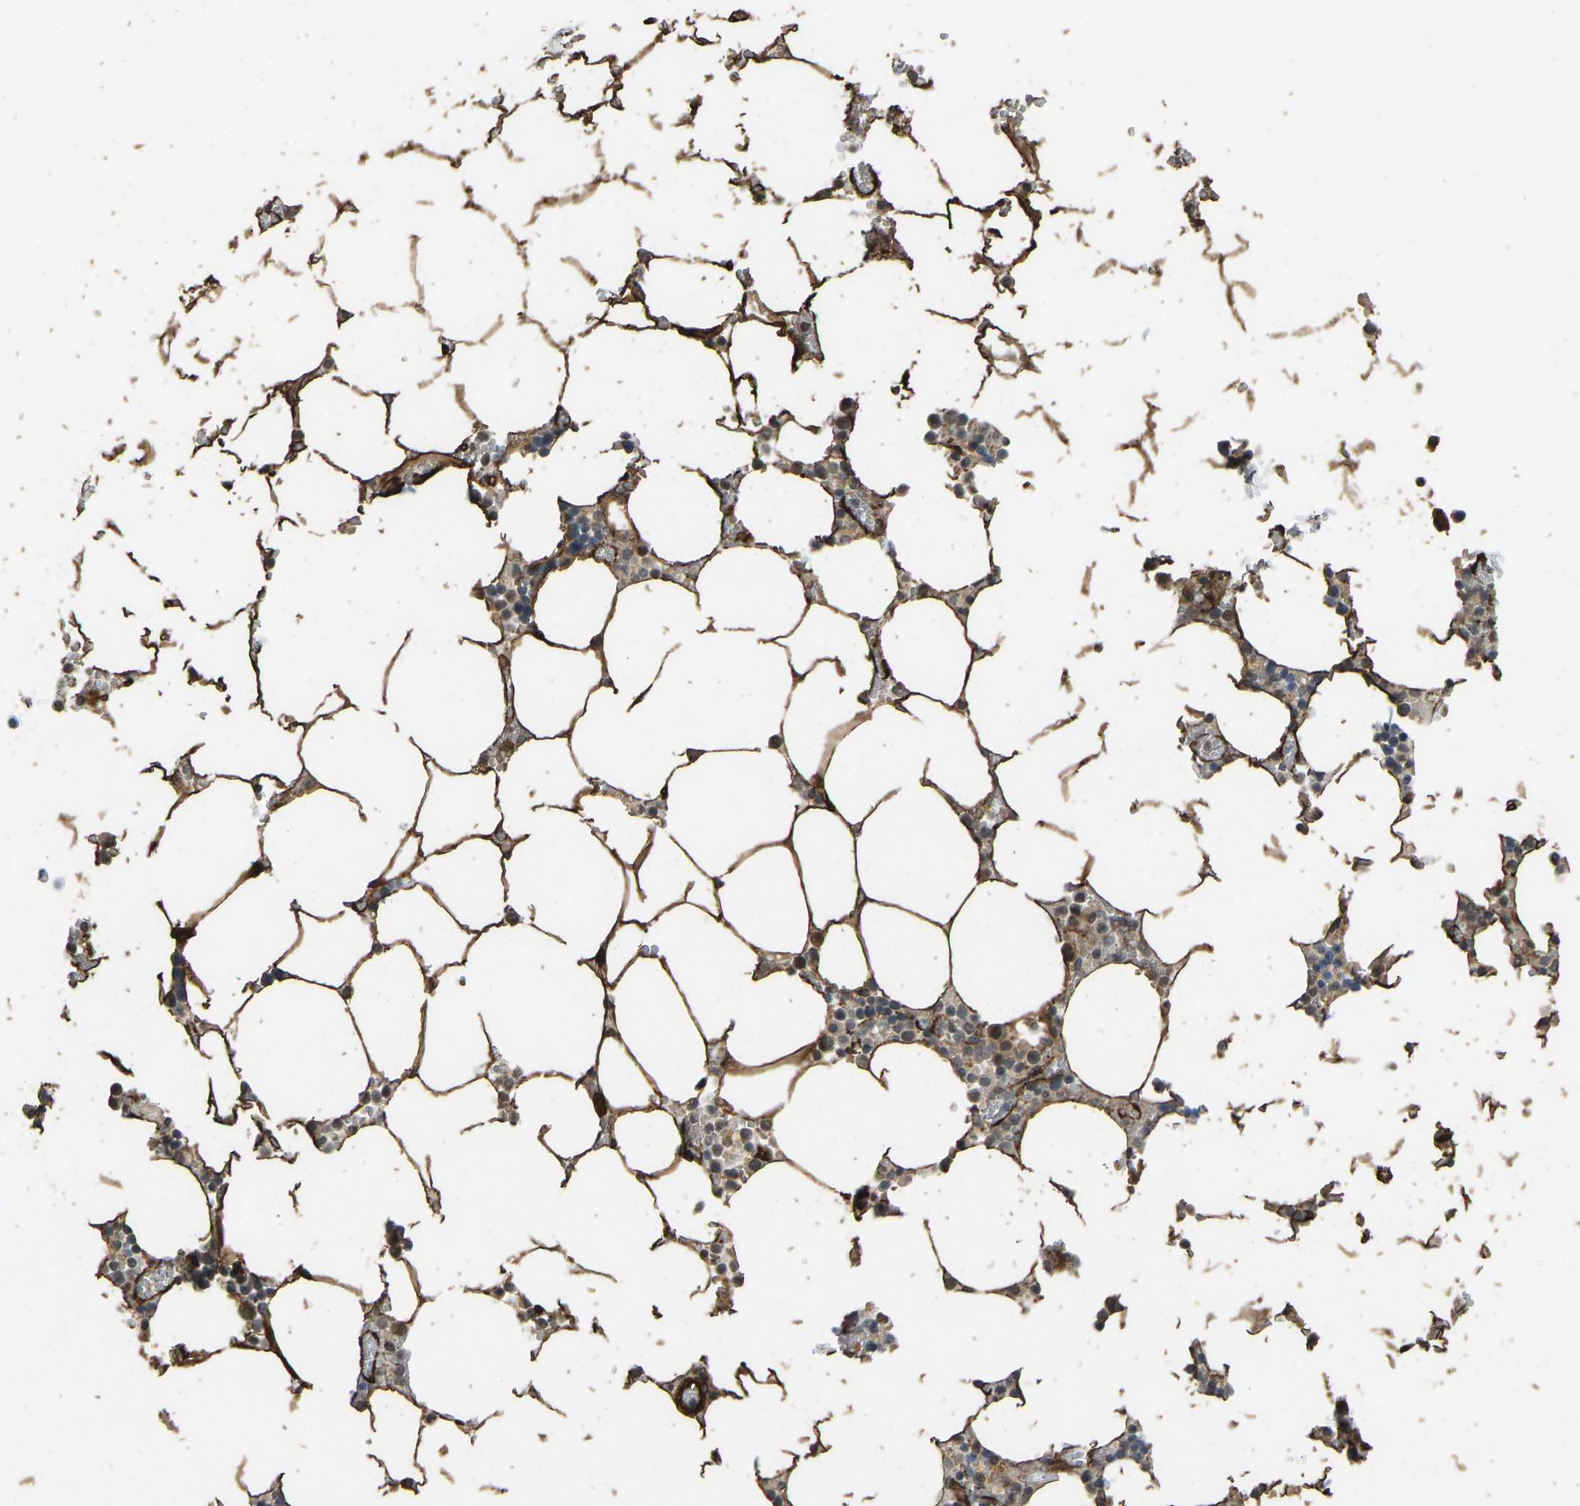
{"staining": {"intensity": "strong", "quantity": "<25%", "location": "cytoplasmic/membranous"}, "tissue": "bone marrow", "cell_type": "Hematopoietic cells", "image_type": "normal", "snomed": [{"axis": "morphology", "description": "Normal tissue, NOS"}, {"axis": "topography", "description": "Bone marrow"}], "caption": "The photomicrograph demonstrates a brown stain indicating the presence of a protein in the cytoplasmic/membranous of hematopoietic cells in bone marrow.", "gene": "NMB", "patient": {"sex": "male", "age": 70}}